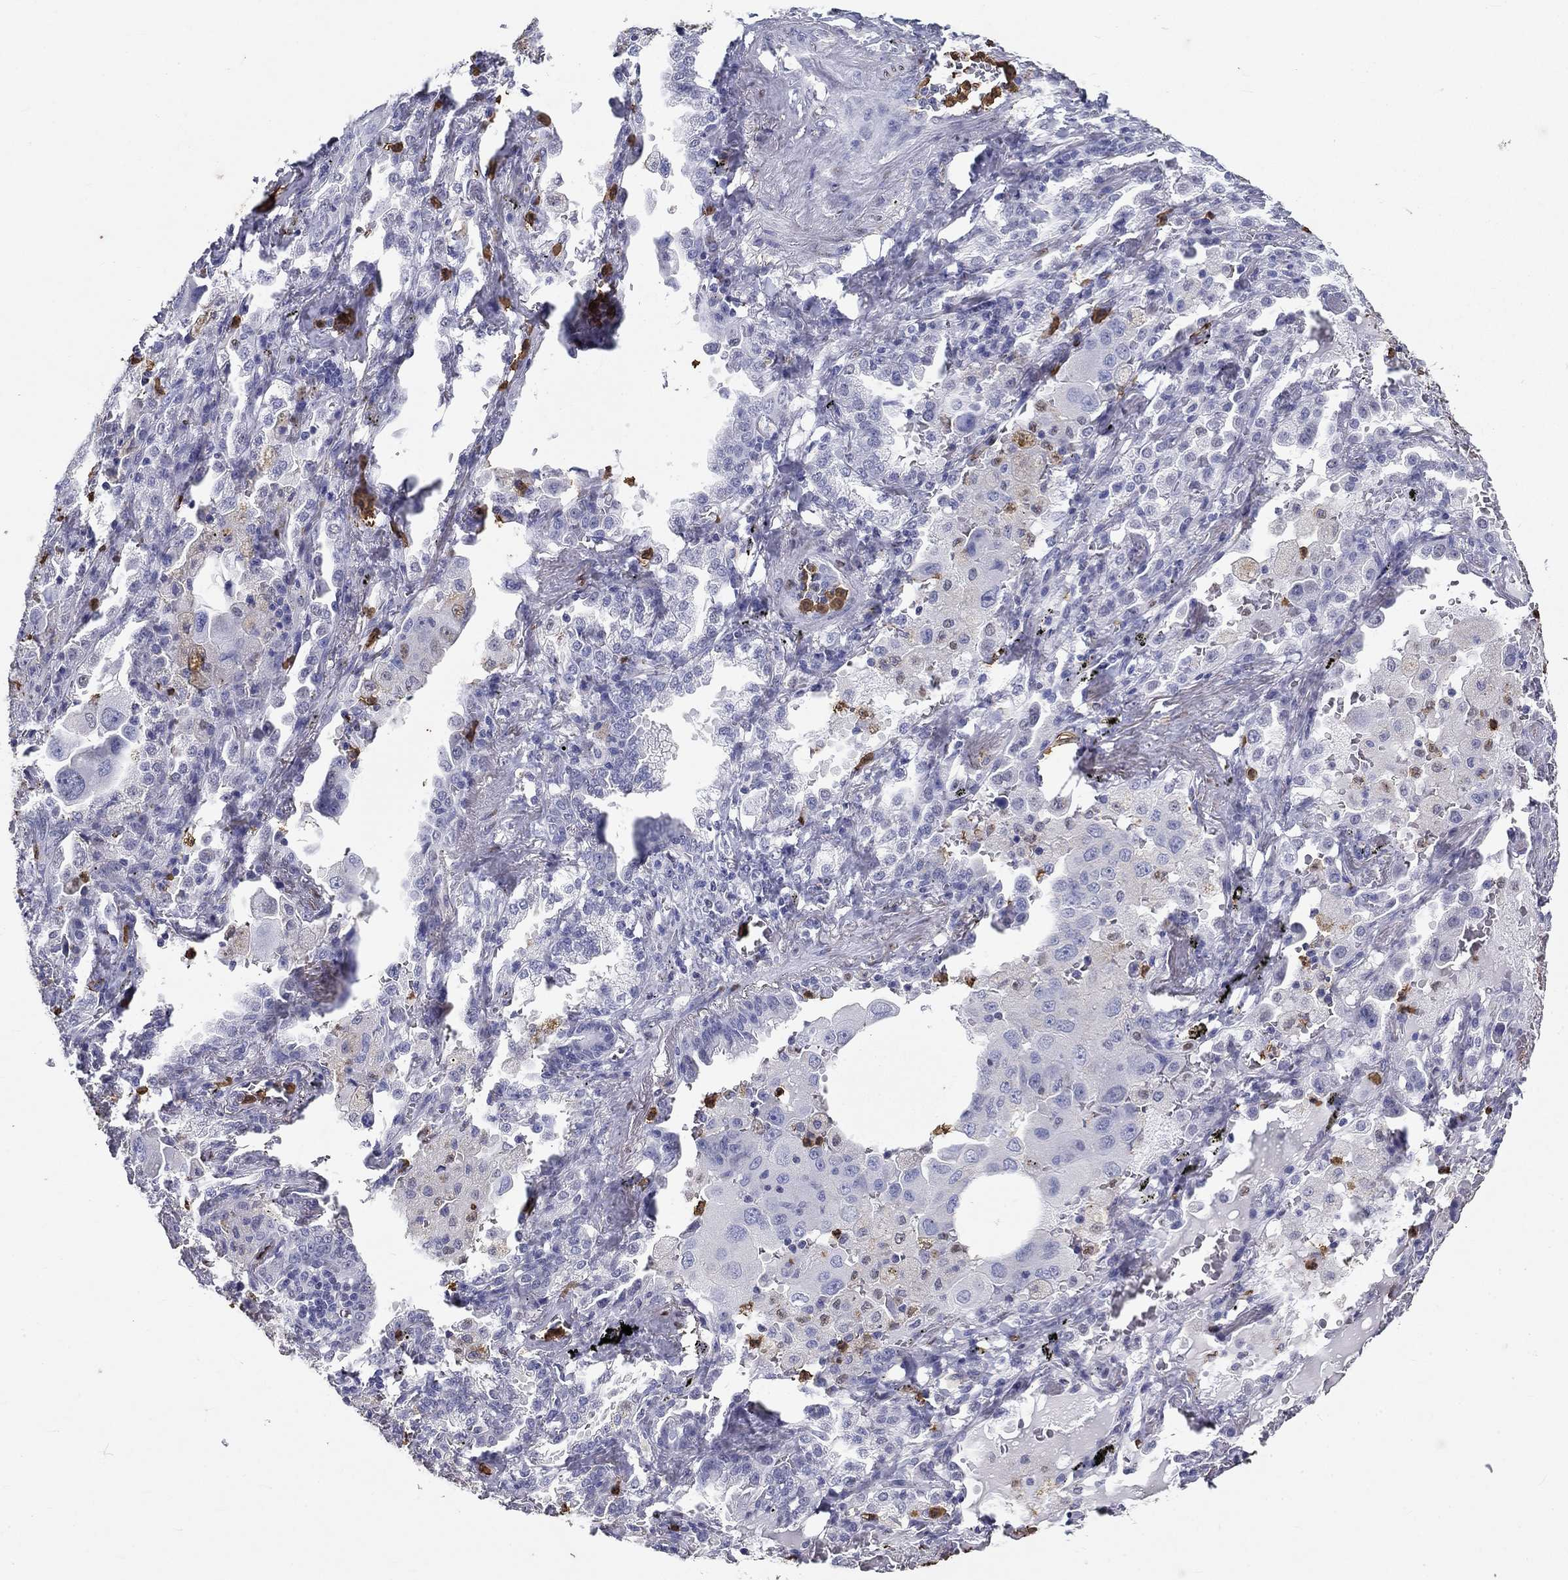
{"staining": {"intensity": "negative", "quantity": "none", "location": "none"}, "tissue": "lung cancer", "cell_type": "Tumor cells", "image_type": "cancer", "snomed": [{"axis": "morphology", "description": "Adenocarcinoma, NOS"}, {"axis": "topography", "description": "Lung"}], "caption": "Immunohistochemistry of human adenocarcinoma (lung) reveals no expression in tumor cells.", "gene": "IGSF8", "patient": {"sex": "female", "age": 61}}